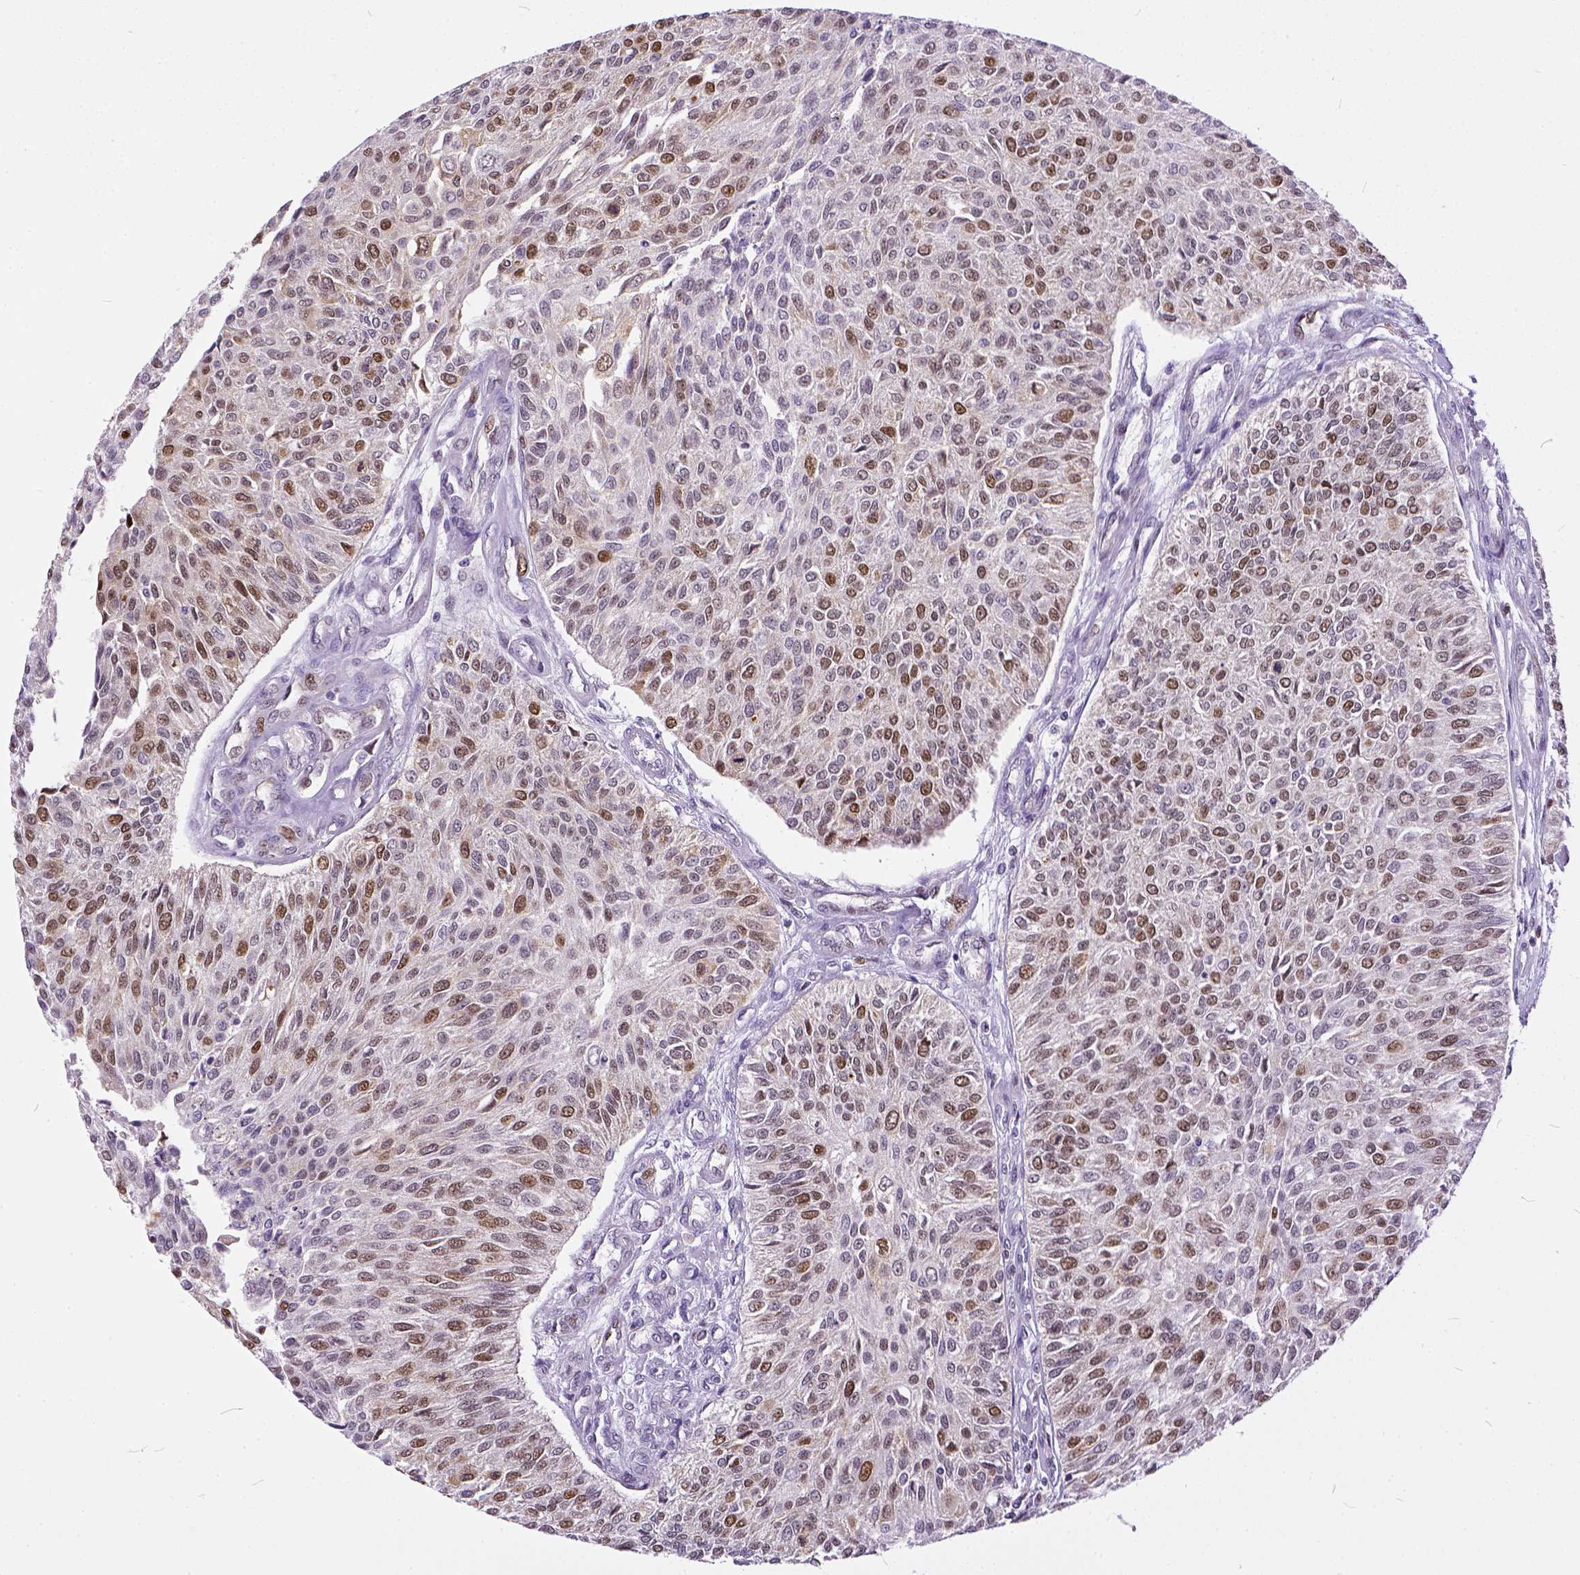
{"staining": {"intensity": "moderate", "quantity": "25%-75%", "location": "nuclear"}, "tissue": "urothelial cancer", "cell_type": "Tumor cells", "image_type": "cancer", "snomed": [{"axis": "morphology", "description": "Urothelial carcinoma, NOS"}, {"axis": "topography", "description": "Urinary bladder"}], "caption": "The image reveals staining of transitional cell carcinoma, revealing moderate nuclear protein expression (brown color) within tumor cells. The staining is performed using DAB brown chromogen to label protein expression. The nuclei are counter-stained blue using hematoxylin.", "gene": "ERCC1", "patient": {"sex": "male", "age": 55}}